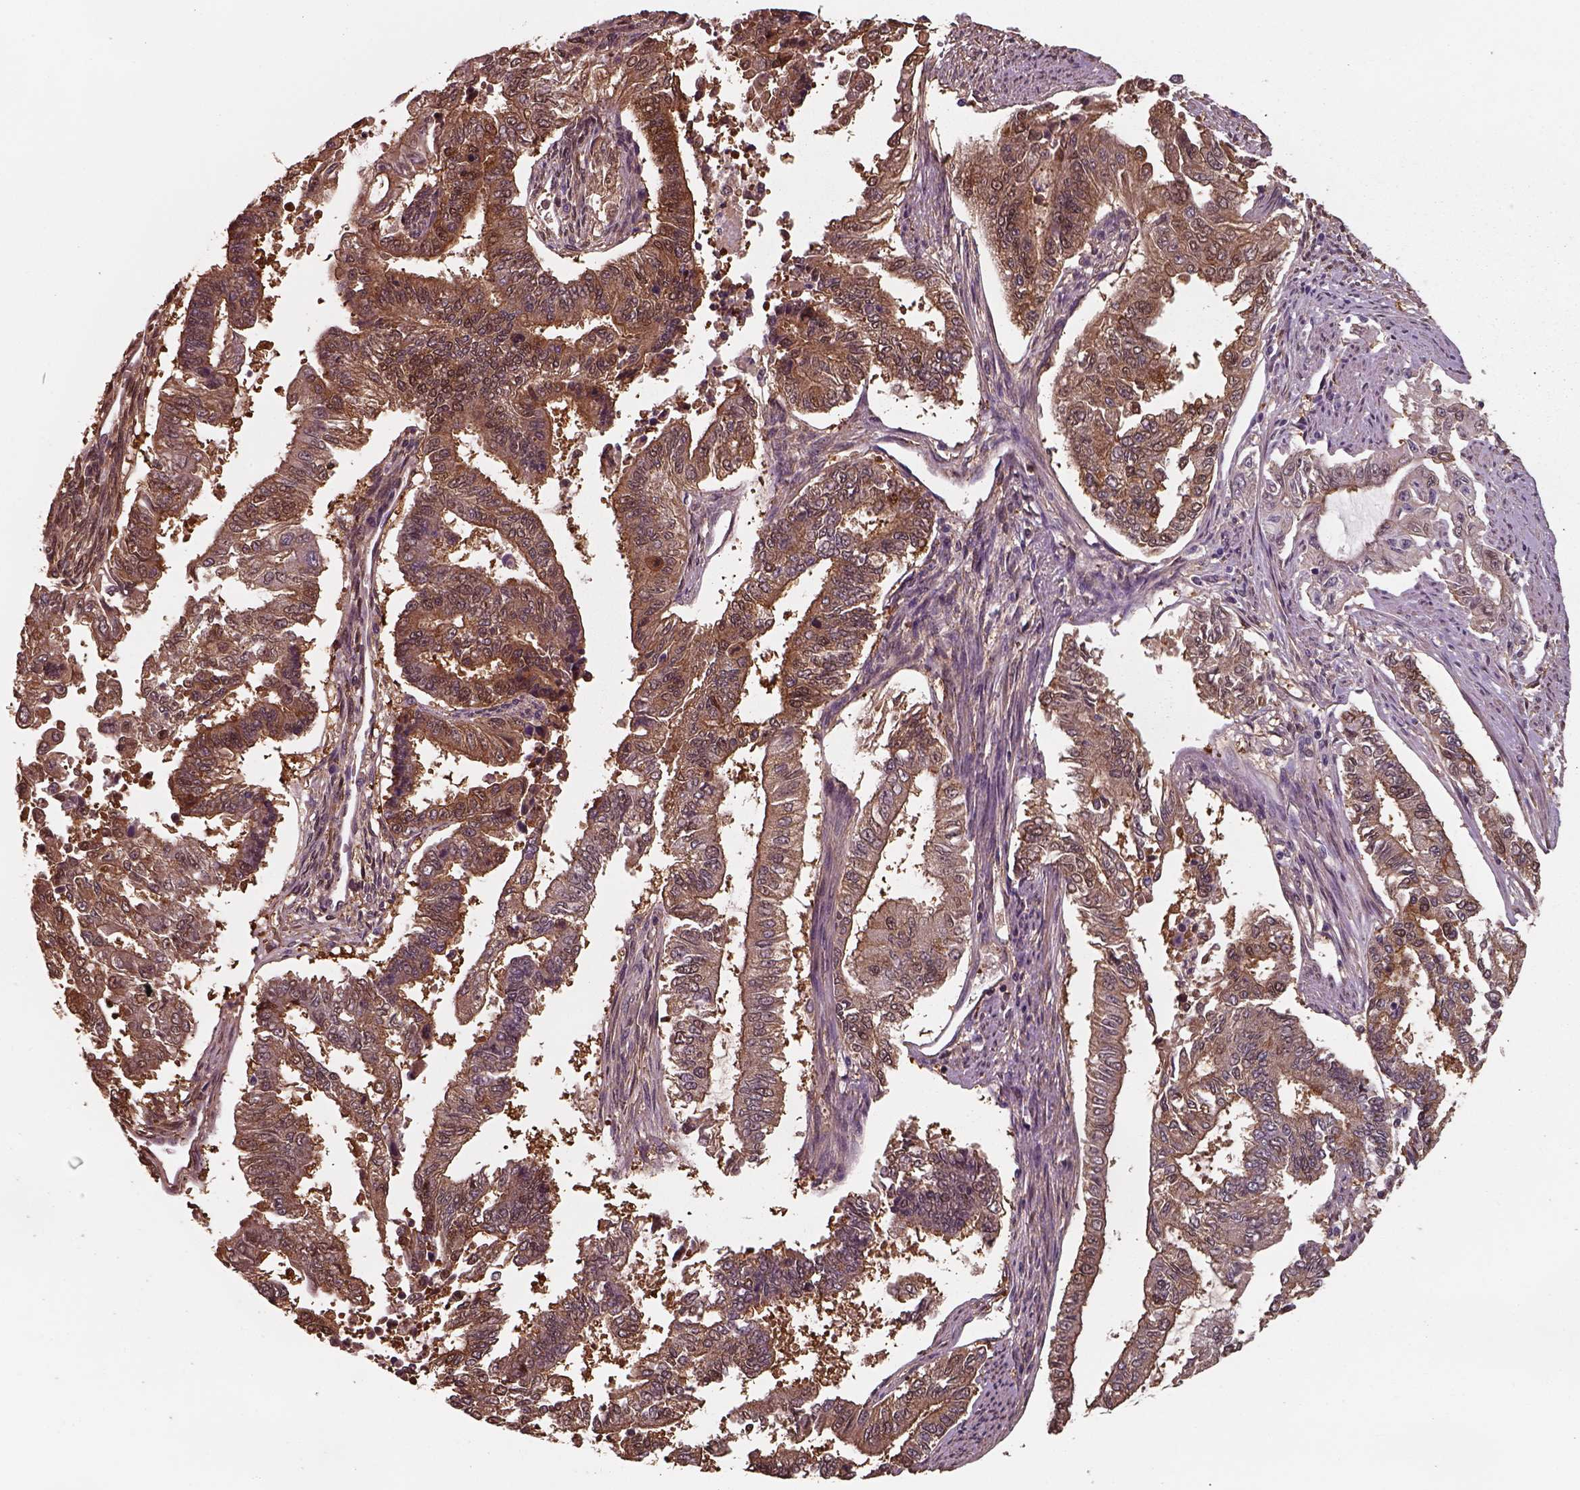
{"staining": {"intensity": "moderate", "quantity": ">75%", "location": "cytoplasmic/membranous"}, "tissue": "endometrial cancer", "cell_type": "Tumor cells", "image_type": "cancer", "snomed": [{"axis": "morphology", "description": "Adenocarcinoma, NOS"}, {"axis": "topography", "description": "Uterus"}], "caption": "Endometrial cancer (adenocarcinoma) tissue exhibits moderate cytoplasmic/membranous positivity in approximately >75% of tumor cells, visualized by immunohistochemistry. Ihc stains the protein in brown and the nuclei are stained blue.", "gene": "ISYNA1", "patient": {"sex": "female", "age": 59}}